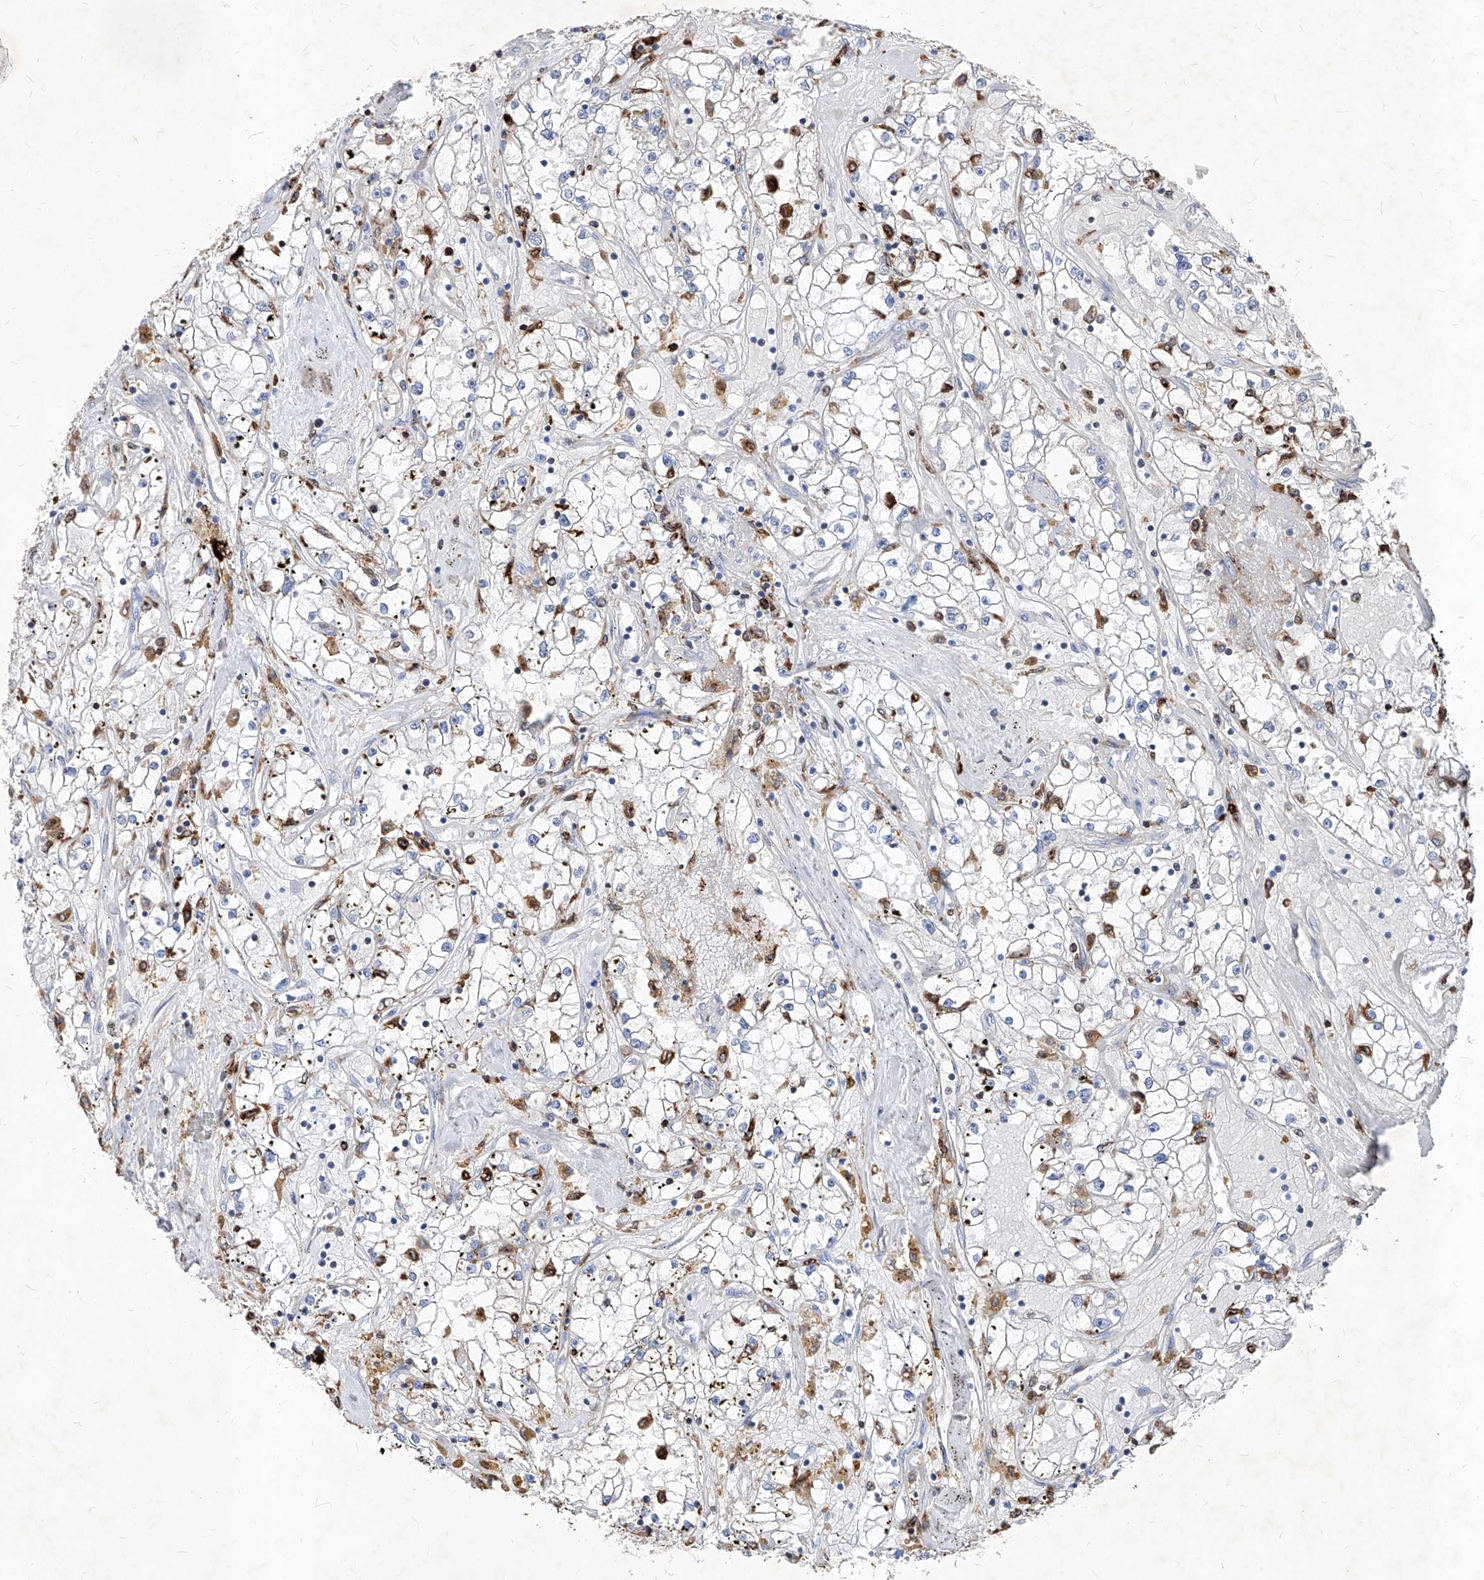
{"staining": {"intensity": "negative", "quantity": "none", "location": "none"}, "tissue": "renal cancer", "cell_type": "Tumor cells", "image_type": "cancer", "snomed": [{"axis": "morphology", "description": "Adenocarcinoma, NOS"}, {"axis": "topography", "description": "Kidney"}], "caption": "Immunohistochemistry of renal cancer (adenocarcinoma) displays no staining in tumor cells. (Immunohistochemistry, brightfield microscopy, high magnification).", "gene": "UBOX5", "patient": {"sex": "male", "age": 56}}